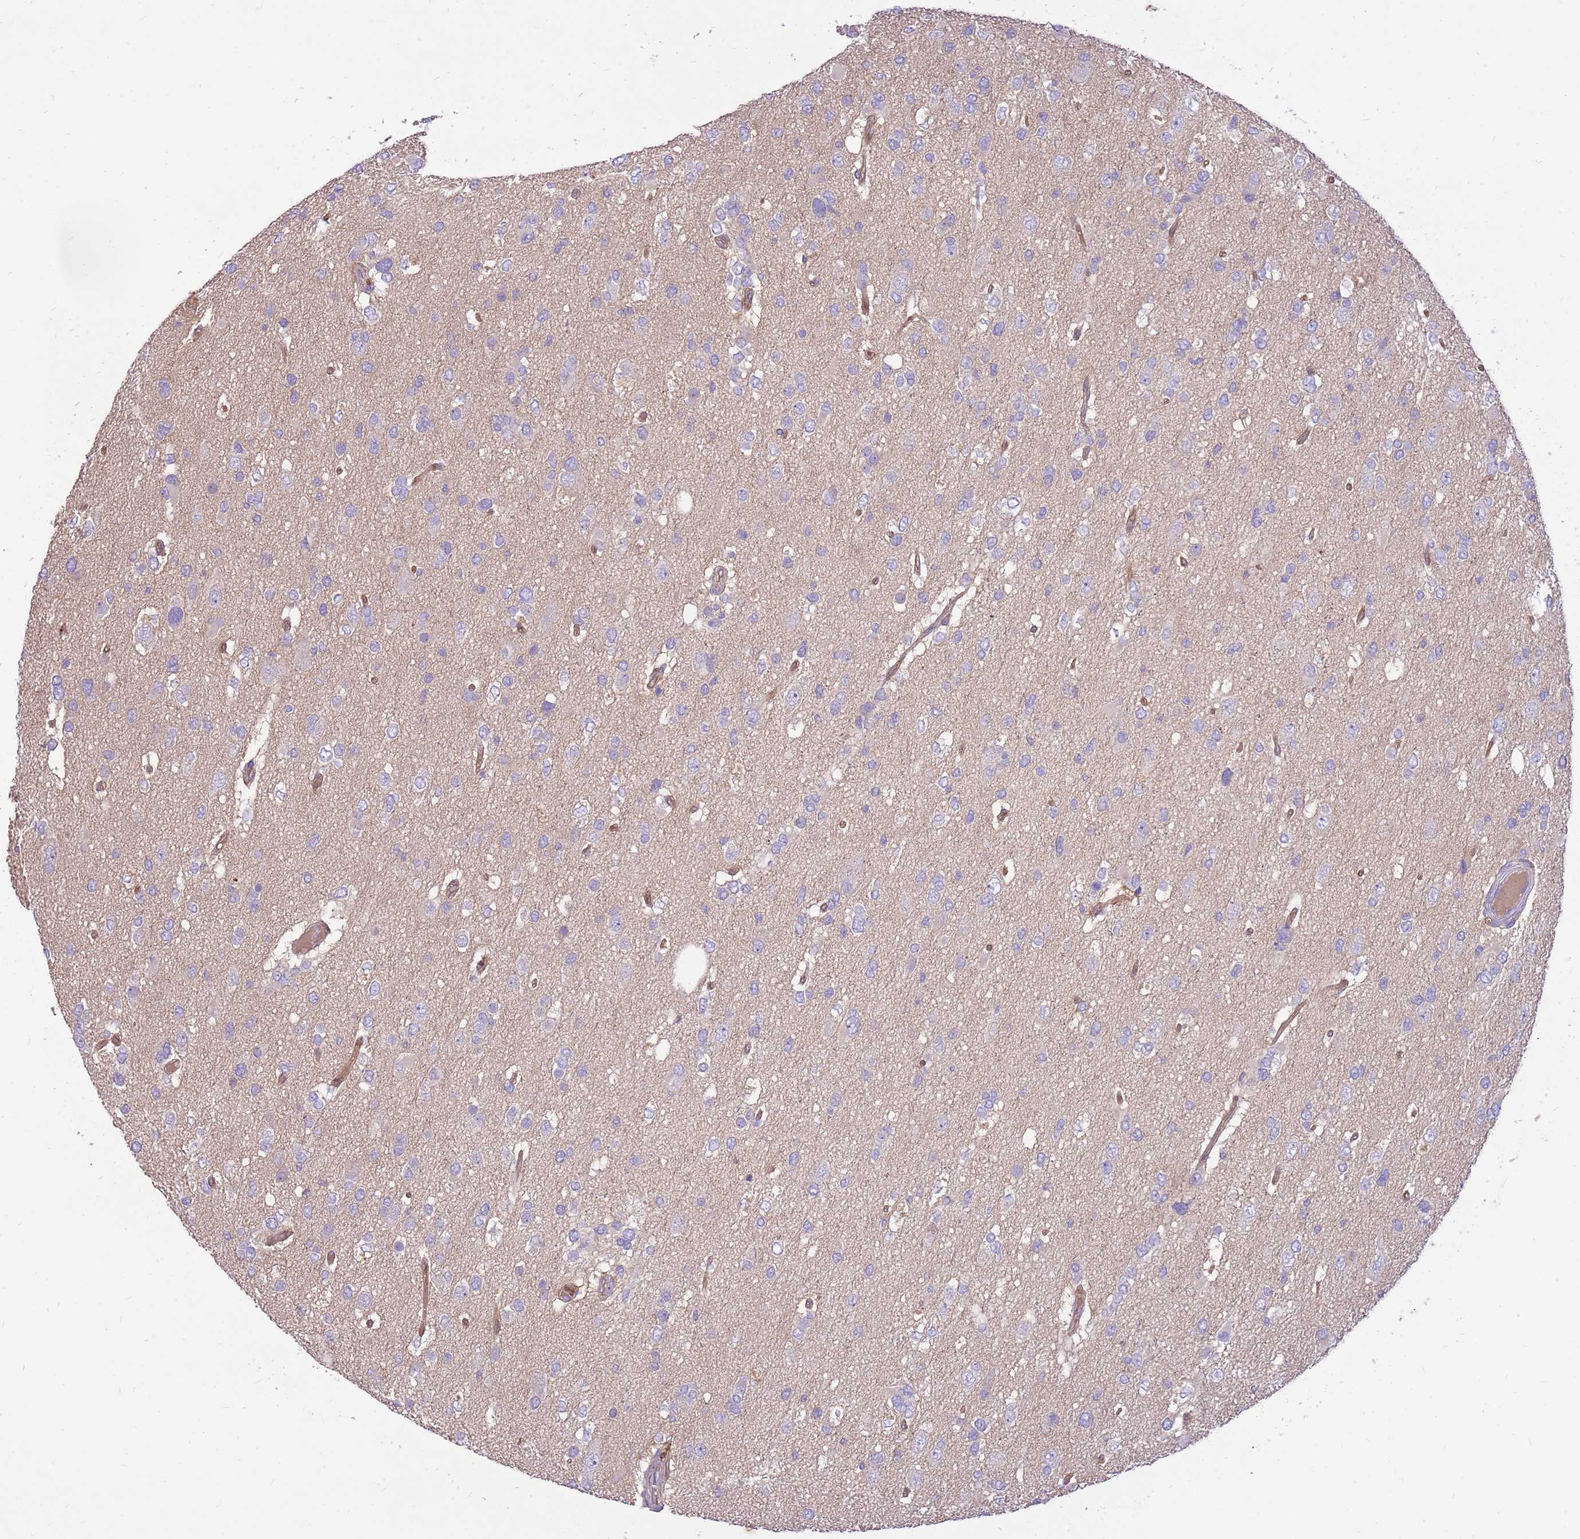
{"staining": {"intensity": "negative", "quantity": "none", "location": "none"}, "tissue": "glioma", "cell_type": "Tumor cells", "image_type": "cancer", "snomed": [{"axis": "morphology", "description": "Glioma, malignant, High grade"}, {"axis": "topography", "description": "Brain"}], "caption": "Glioma was stained to show a protein in brown. There is no significant expression in tumor cells. (DAB (3,3'-diaminobenzidine) immunohistochemistry, high magnification).", "gene": "NTN4", "patient": {"sex": "male", "age": 53}}